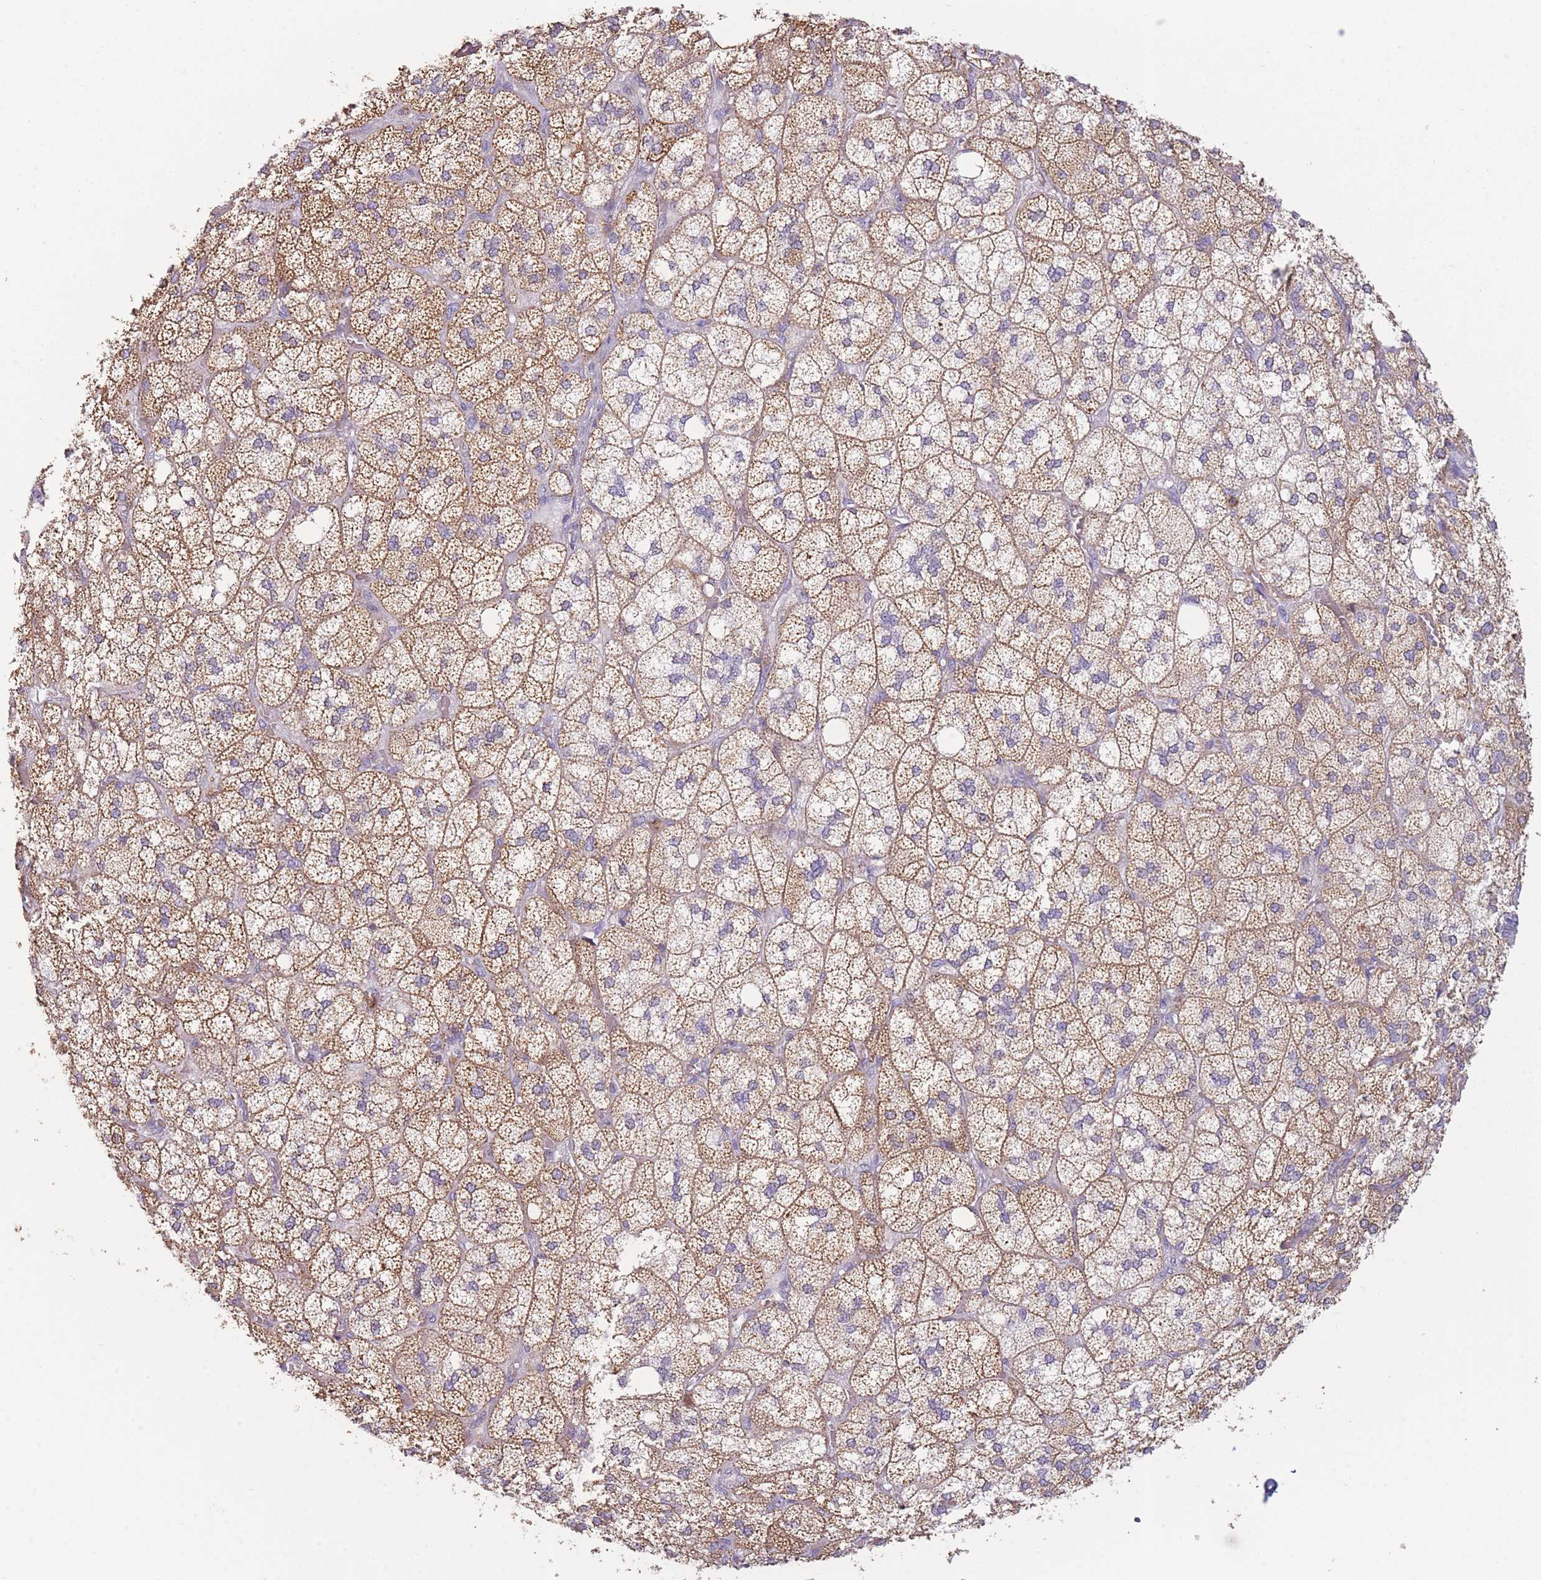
{"staining": {"intensity": "moderate", "quantity": ">75%", "location": "cytoplasmic/membranous"}, "tissue": "adrenal gland", "cell_type": "Glandular cells", "image_type": "normal", "snomed": [{"axis": "morphology", "description": "Normal tissue, NOS"}, {"axis": "topography", "description": "Adrenal gland"}], "caption": "Protein analysis of benign adrenal gland shows moderate cytoplasmic/membranous expression in about >75% of glandular cells.", "gene": "PRAM1", "patient": {"sex": "male", "age": 61}}